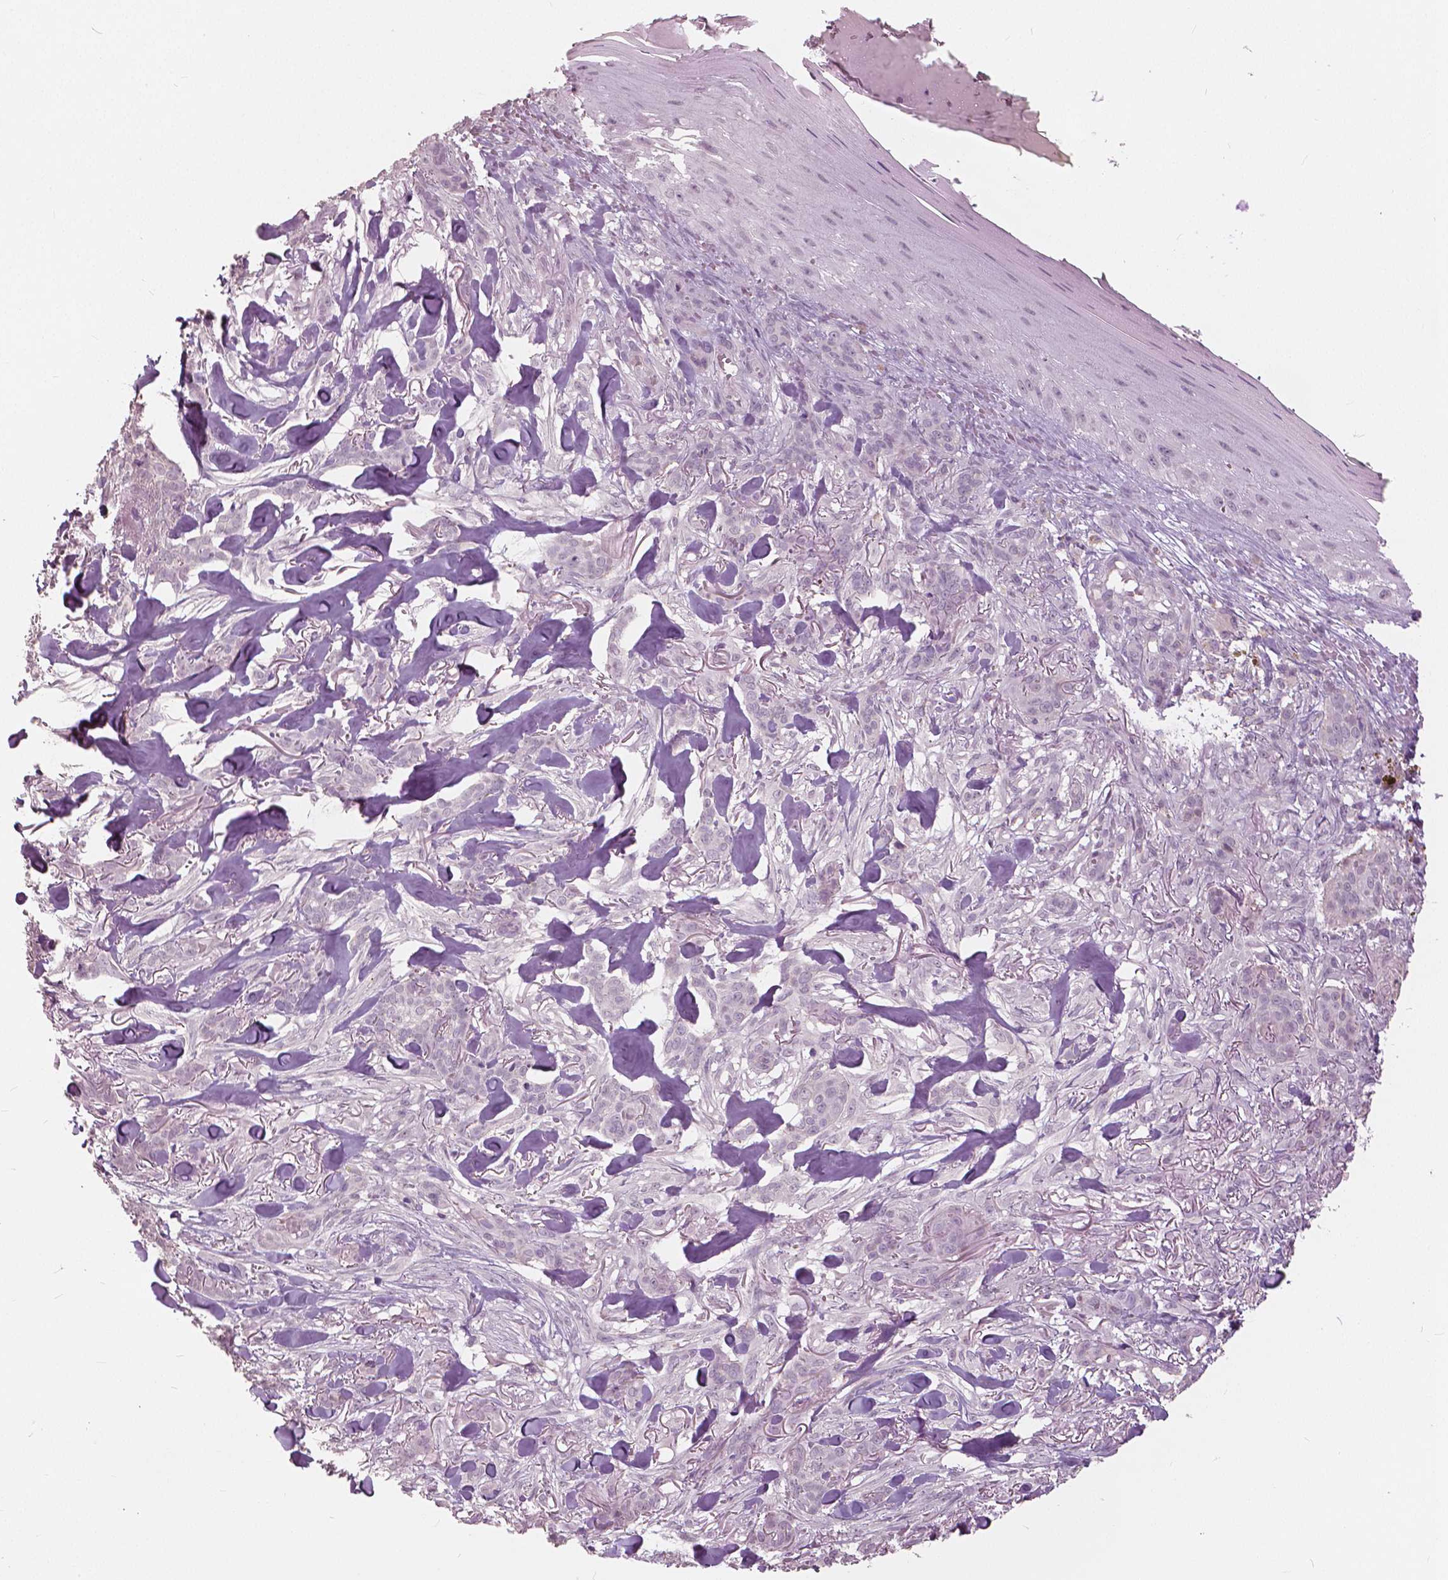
{"staining": {"intensity": "negative", "quantity": "none", "location": "none"}, "tissue": "skin cancer", "cell_type": "Tumor cells", "image_type": "cancer", "snomed": [{"axis": "morphology", "description": "Basal cell carcinoma"}, {"axis": "topography", "description": "Skin"}], "caption": "Basal cell carcinoma (skin) was stained to show a protein in brown. There is no significant positivity in tumor cells.", "gene": "NANOG", "patient": {"sex": "female", "age": 61}}